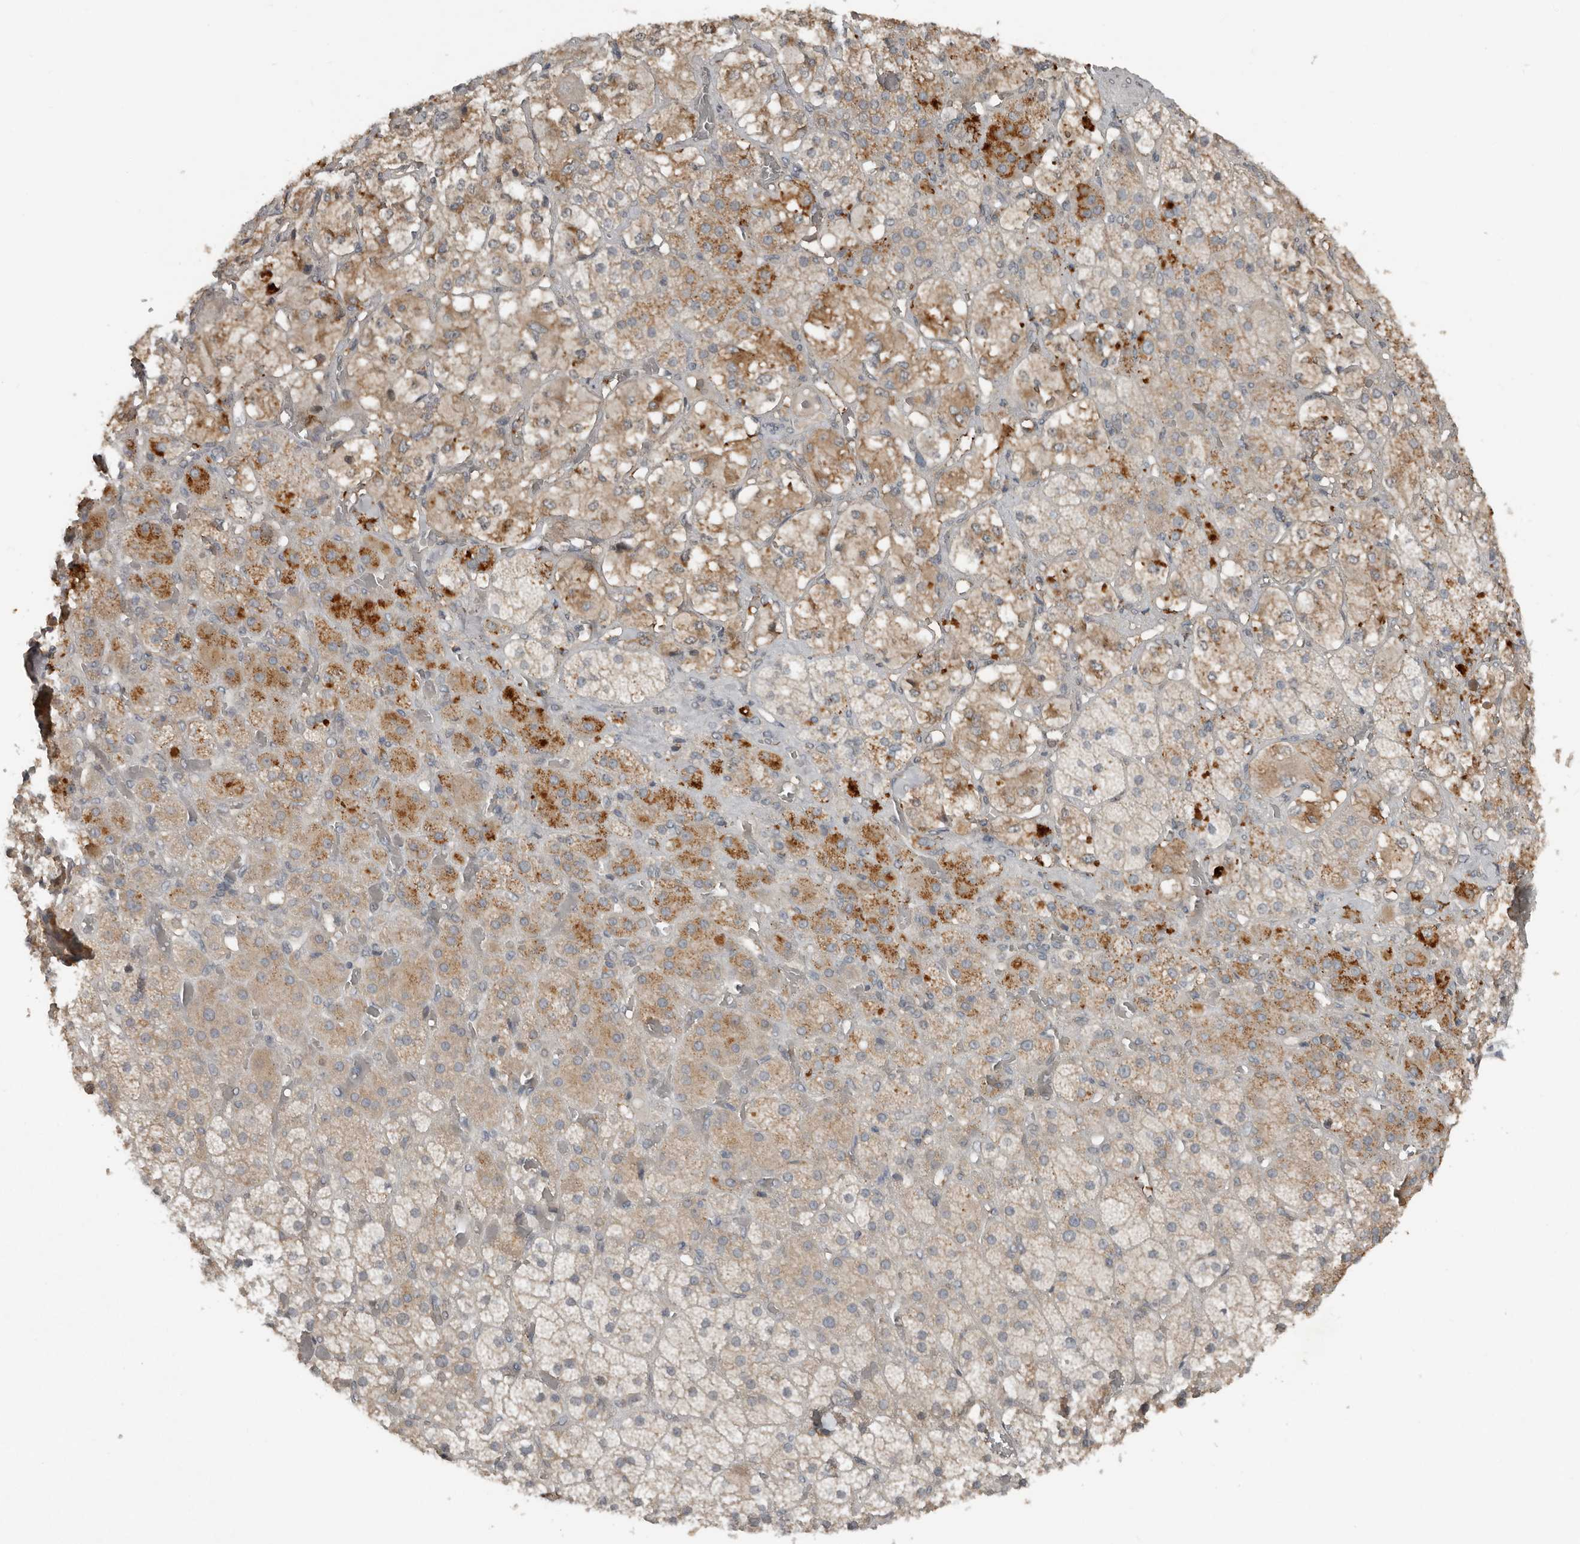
{"staining": {"intensity": "weak", "quantity": "25%-75%", "location": "cytoplasmic/membranous"}, "tissue": "adrenal gland", "cell_type": "Glandular cells", "image_type": "normal", "snomed": [{"axis": "morphology", "description": "Normal tissue, NOS"}, {"axis": "topography", "description": "Adrenal gland"}], "caption": "An immunohistochemistry micrograph of benign tissue is shown. Protein staining in brown labels weak cytoplasmic/membranous positivity in adrenal gland within glandular cells.", "gene": "TEAD3", "patient": {"sex": "male", "age": 57}}